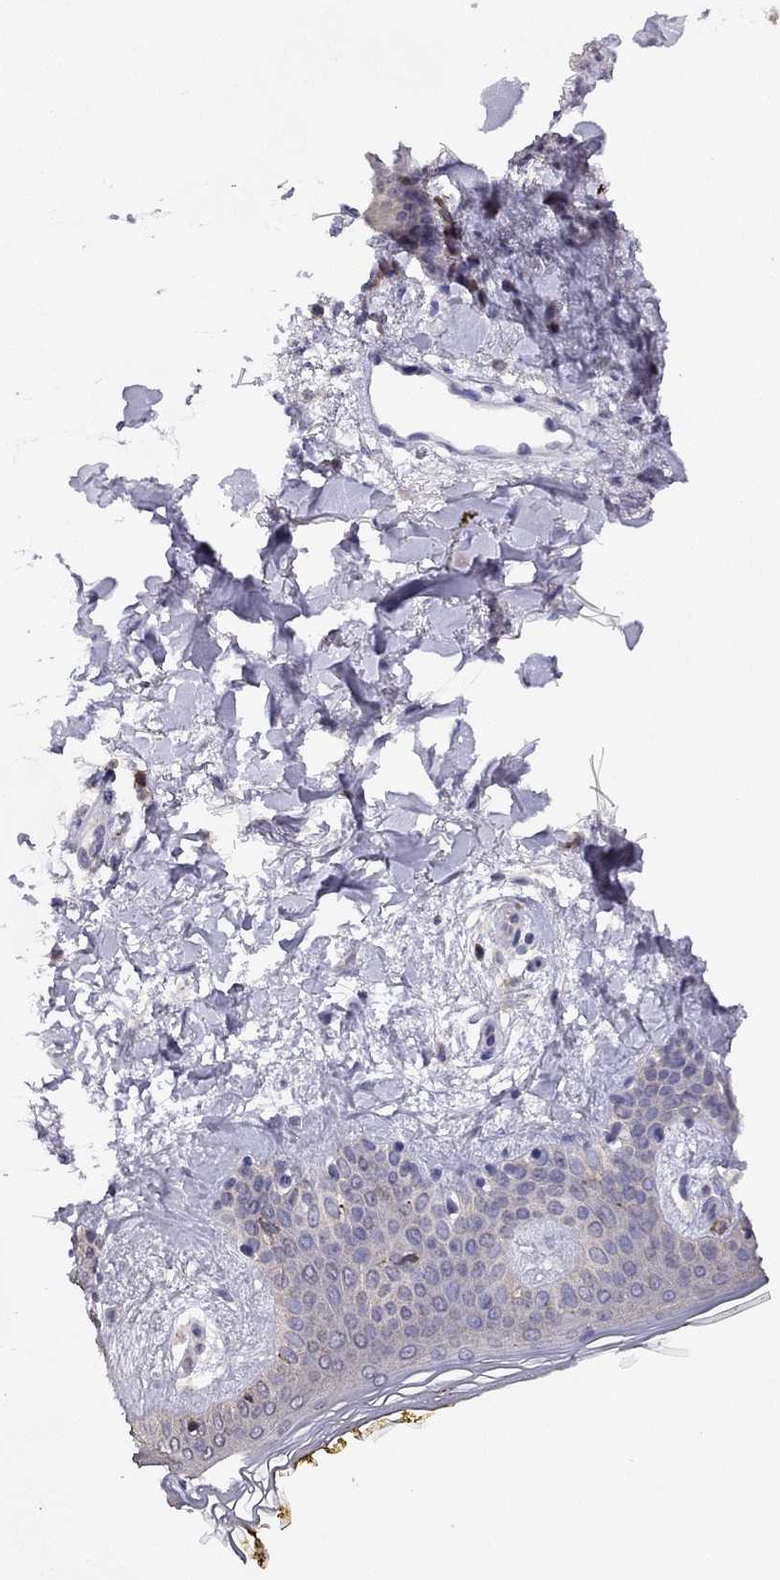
{"staining": {"intensity": "negative", "quantity": "none", "location": "none"}, "tissue": "skin", "cell_type": "Fibroblasts", "image_type": "normal", "snomed": [{"axis": "morphology", "description": "Normal tissue, NOS"}, {"axis": "topography", "description": "Skin"}], "caption": "Immunohistochemistry photomicrograph of normal skin: skin stained with DAB displays no significant protein staining in fibroblasts.", "gene": "CITED1", "patient": {"sex": "female", "age": 34}}